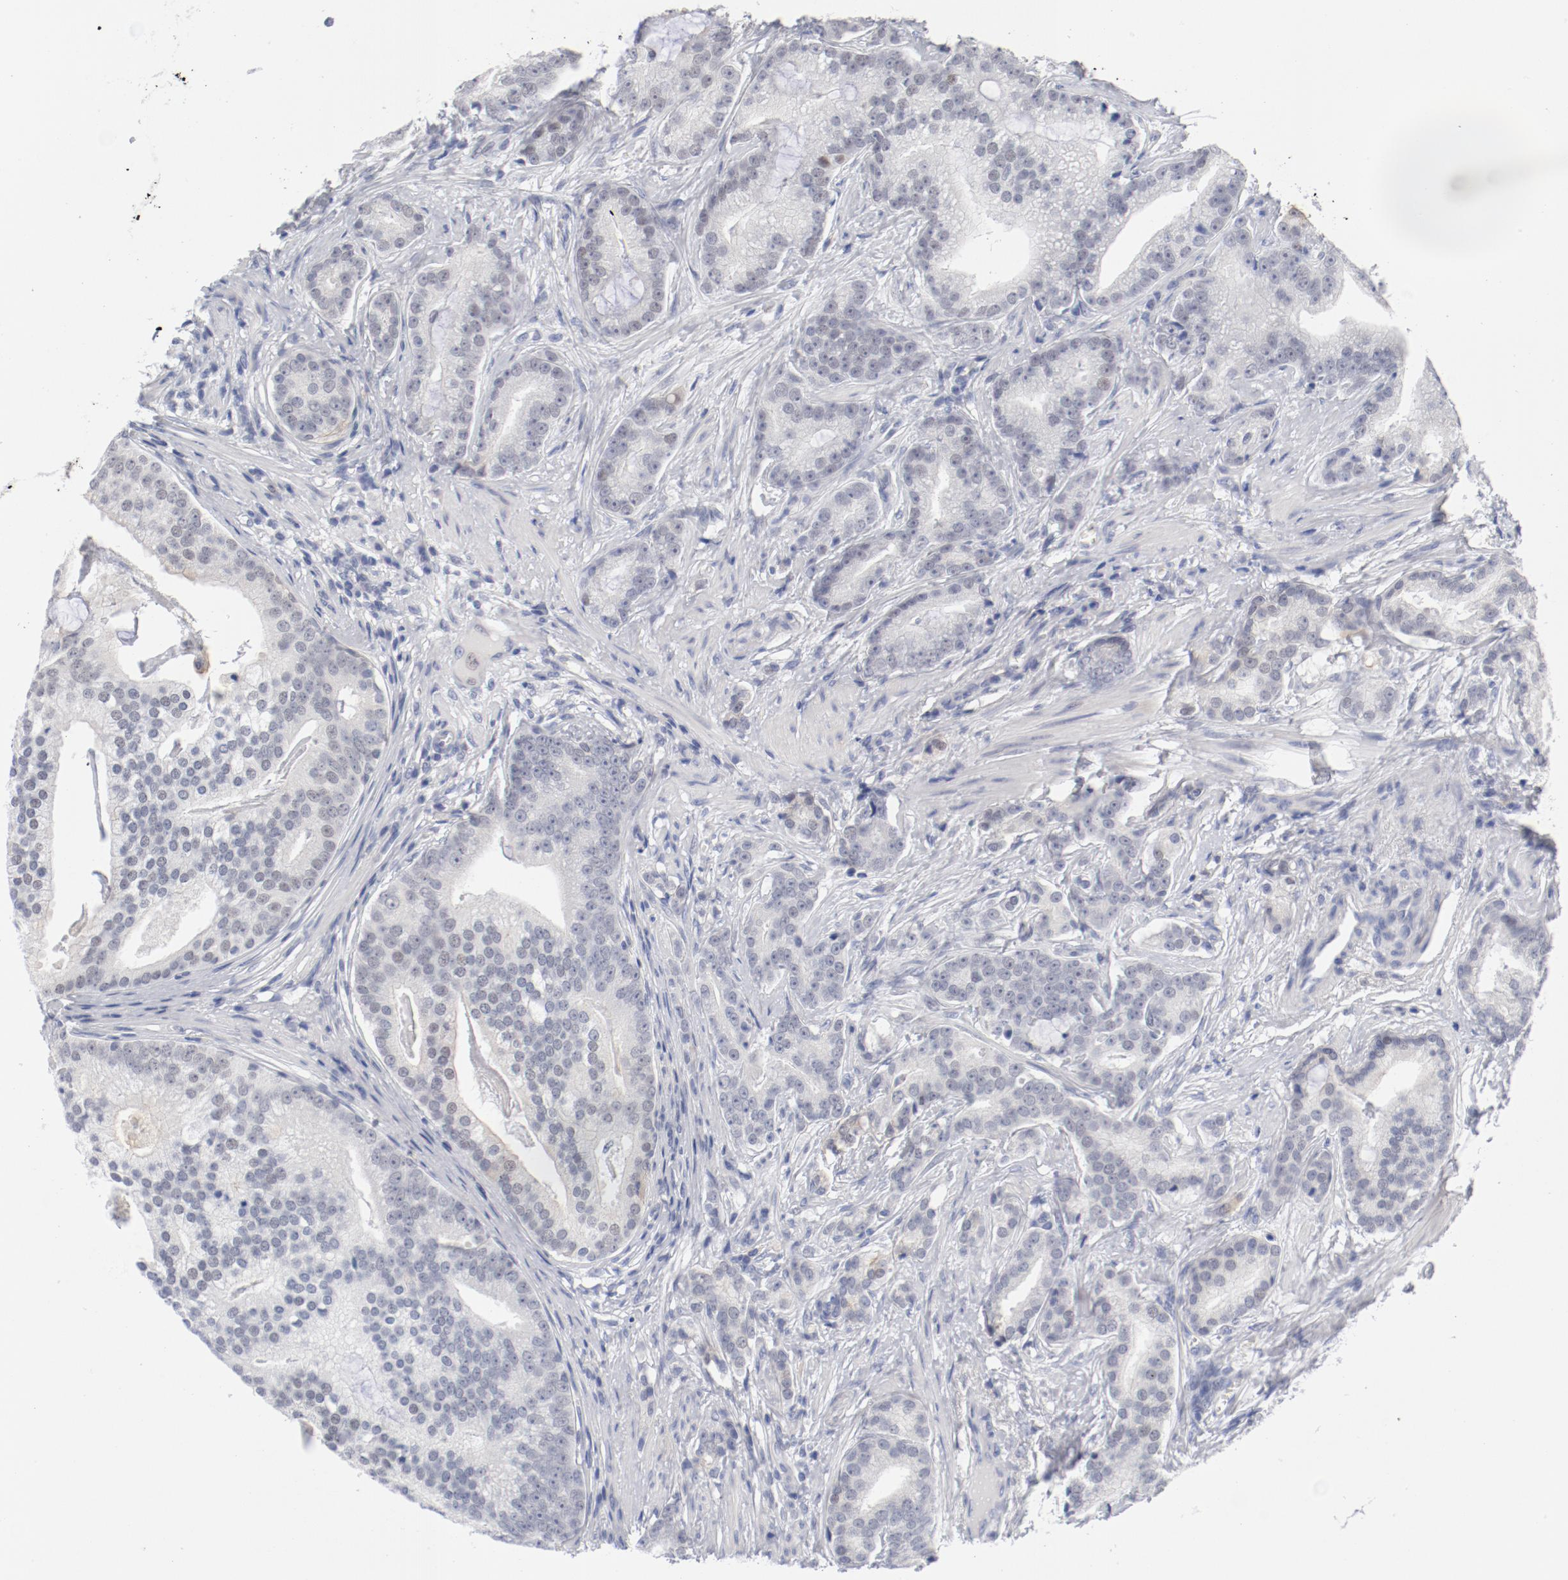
{"staining": {"intensity": "negative", "quantity": "none", "location": "none"}, "tissue": "prostate cancer", "cell_type": "Tumor cells", "image_type": "cancer", "snomed": [{"axis": "morphology", "description": "Adenocarcinoma, Low grade"}, {"axis": "topography", "description": "Prostate"}], "caption": "Prostate cancer stained for a protein using immunohistochemistry shows no positivity tumor cells.", "gene": "ANKLE2", "patient": {"sex": "male", "age": 58}}